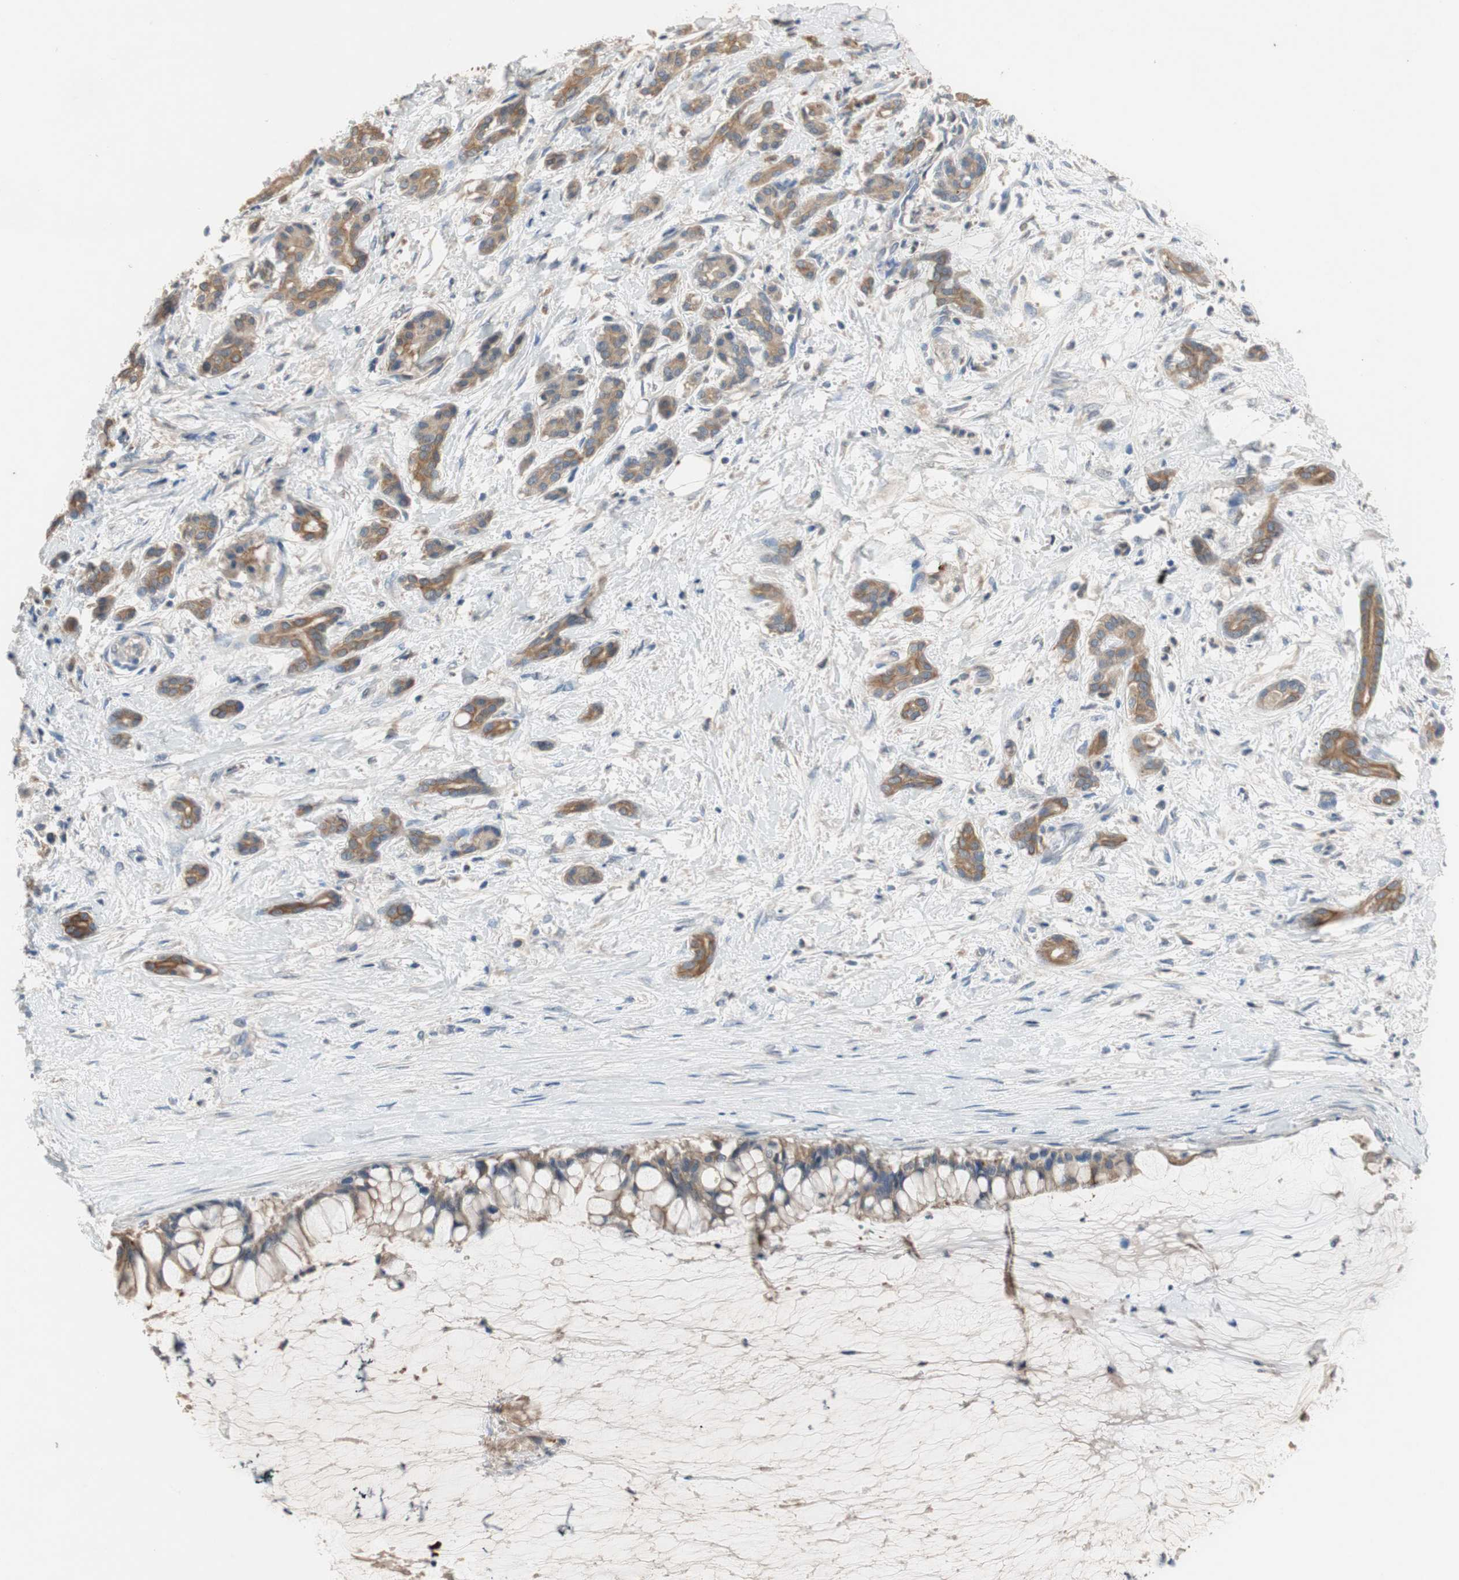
{"staining": {"intensity": "moderate", "quantity": ">75%", "location": "cytoplasmic/membranous"}, "tissue": "pancreatic cancer", "cell_type": "Tumor cells", "image_type": "cancer", "snomed": [{"axis": "morphology", "description": "Adenocarcinoma, NOS"}, {"axis": "topography", "description": "Pancreas"}], "caption": "A medium amount of moderate cytoplasmic/membranous staining is identified in approximately >75% of tumor cells in adenocarcinoma (pancreatic) tissue.", "gene": "ADAP1", "patient": {"sex": "male", "age": 41}}